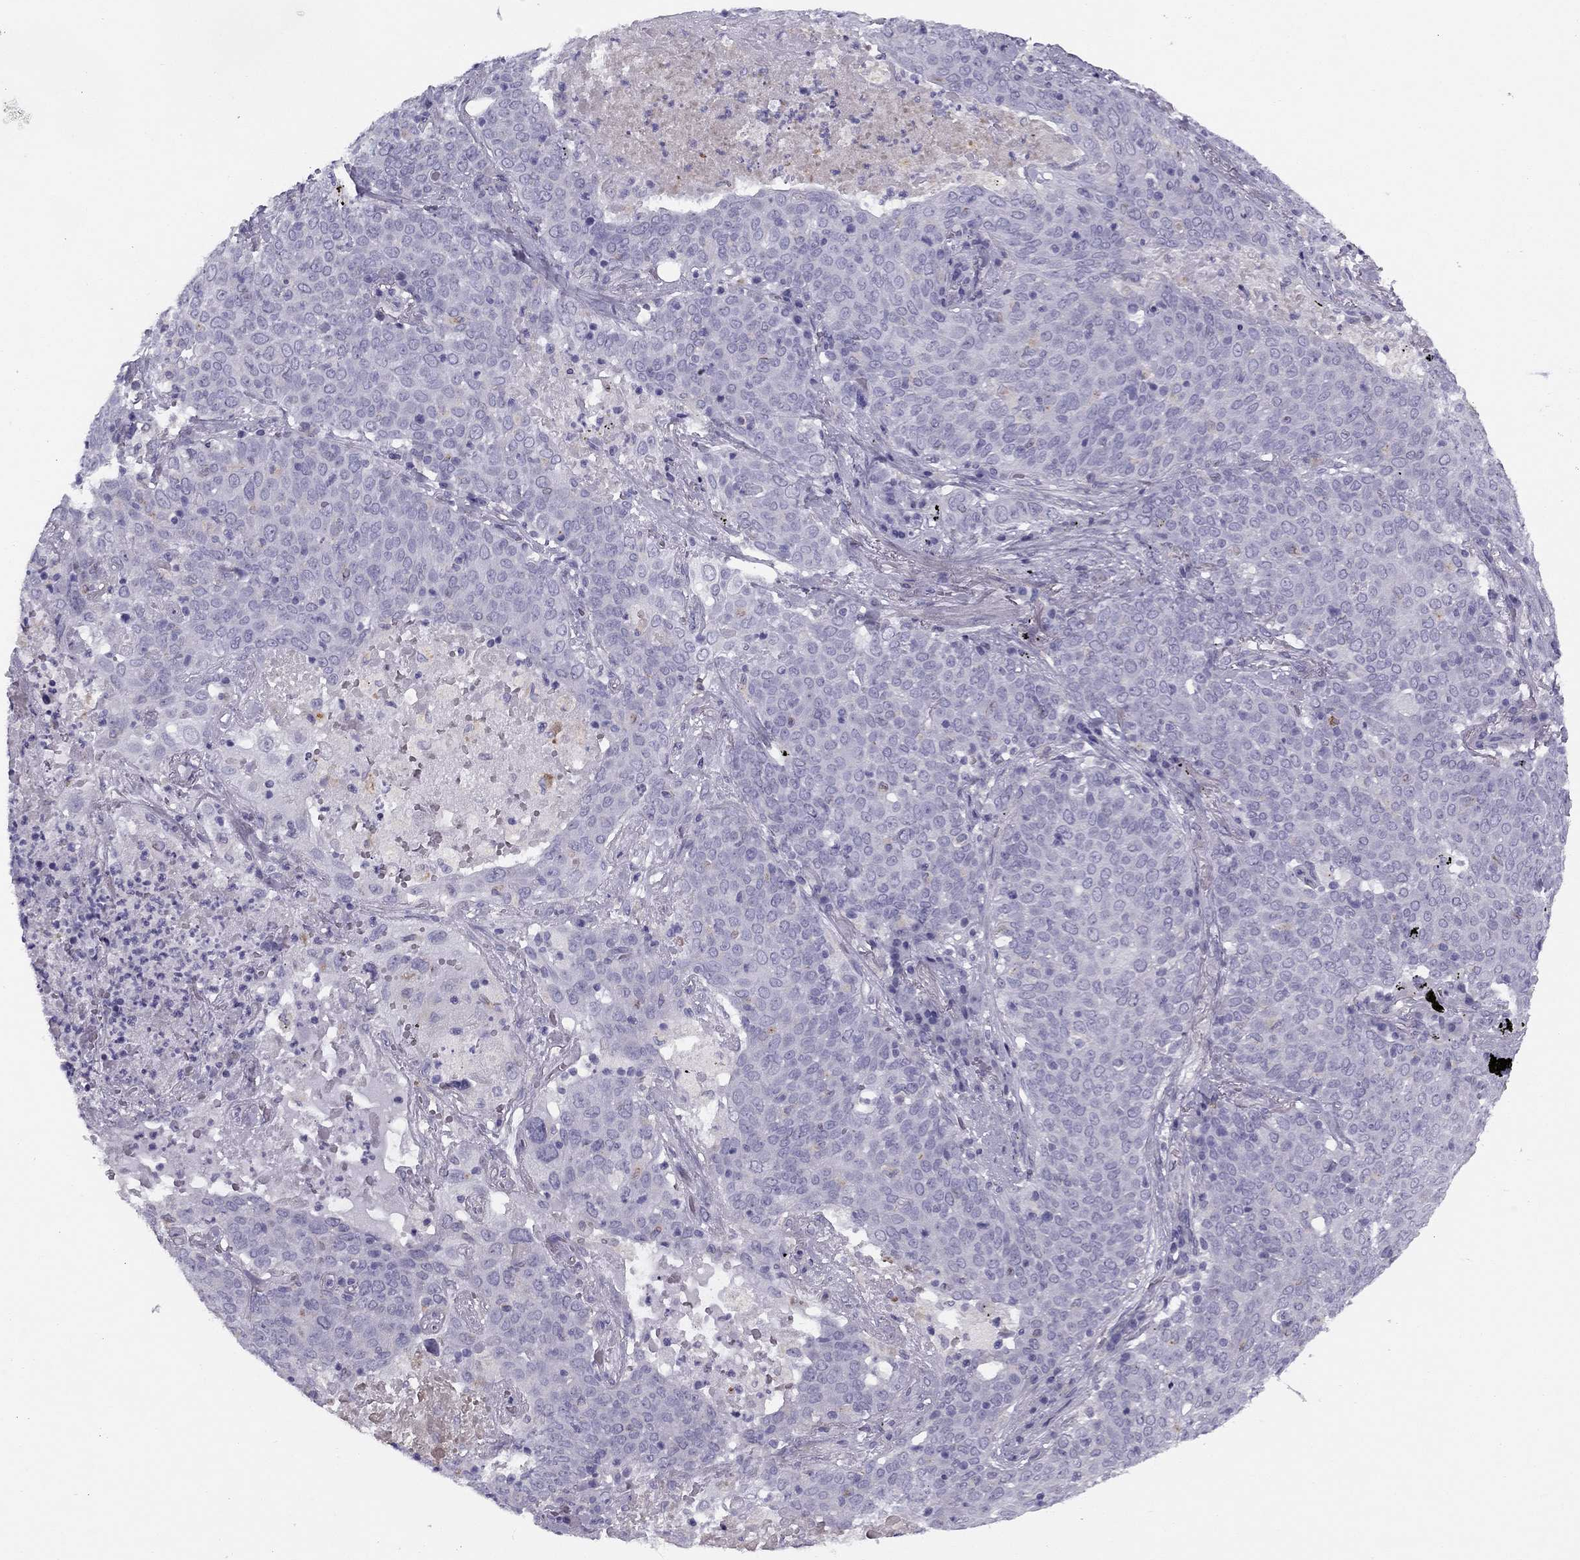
{"staining": {"intensity": "negative", "quantity": "none", "location": "none"}, "tissue": "lung cancer", "cell_type": "Tumor cells", "image_type": "cancer", "snomed": [{"axis": "morphology", "description": "Squamous cell carcinoma, NOS"}, {"axis": "topography", "description": "Lung"}], "caption": "Tumor cells are negative for brown protein staining in lung cancer.", "gene": "MC5R", "patient": {"sex": "male", "age": 82}}